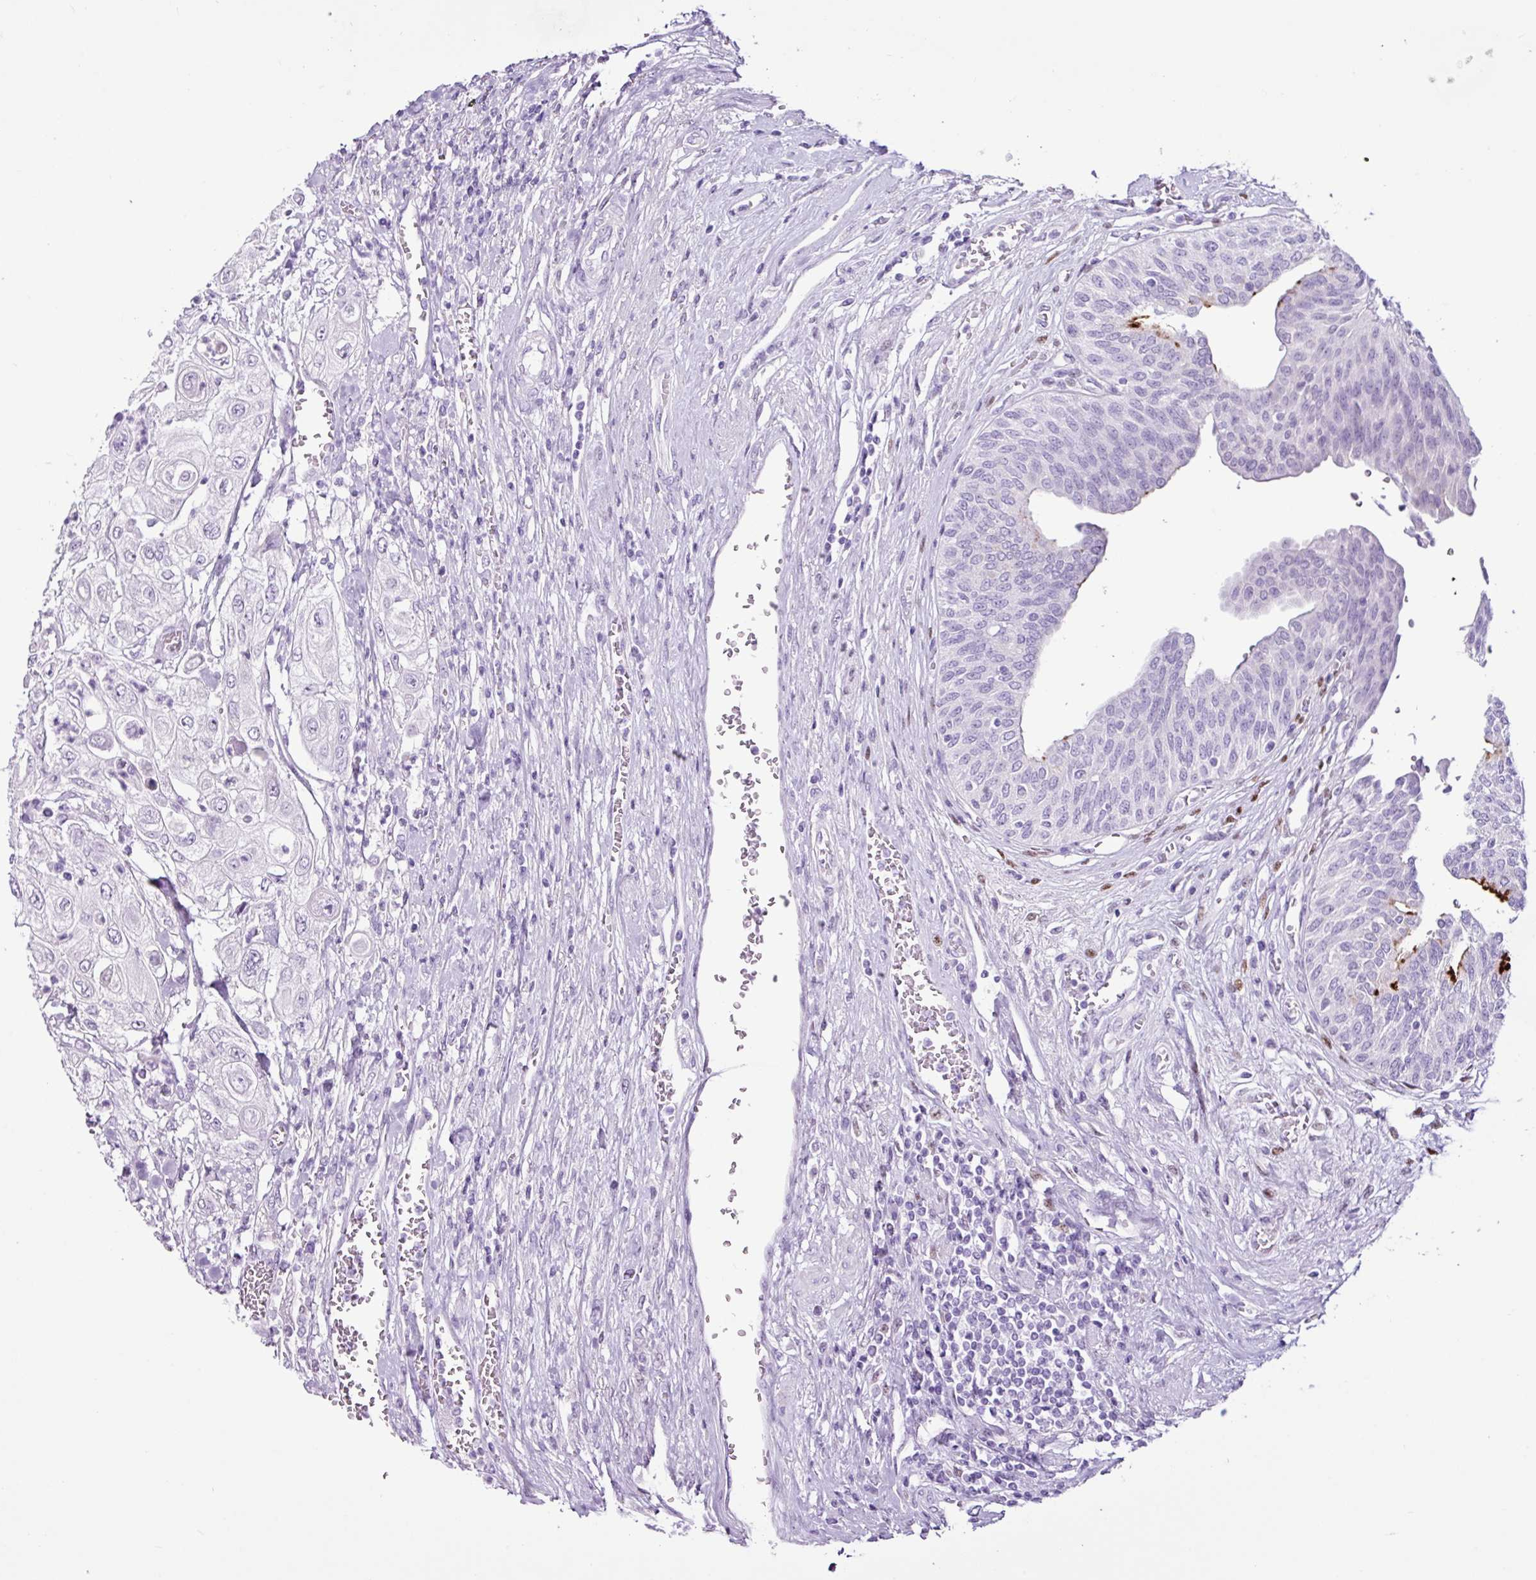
{"staining": {"intensity": "negative", "quantity": "none", "location": "none"}, "tissue": "urothelial cancer", "cell_type": "Tumor cells", "image_type": "cancer", "snomed": [{"axis": "morphology", "description": "Urothelial carcinoma, High grade"}, {"axis": "topography", "description": "Urinary bladder"}], "caption": "DAB immunohistochemical staining of human urothelial carcinoma (high-grade) shows no significant expression in tumor cells. Brightfield microscopy of immunohistochemistry (IHC) stained with DAB (brown) and hematoxylin (blue), captured at high magnification.", "gene": "PGR", "patient": {"sex": "female", "age": 79}}